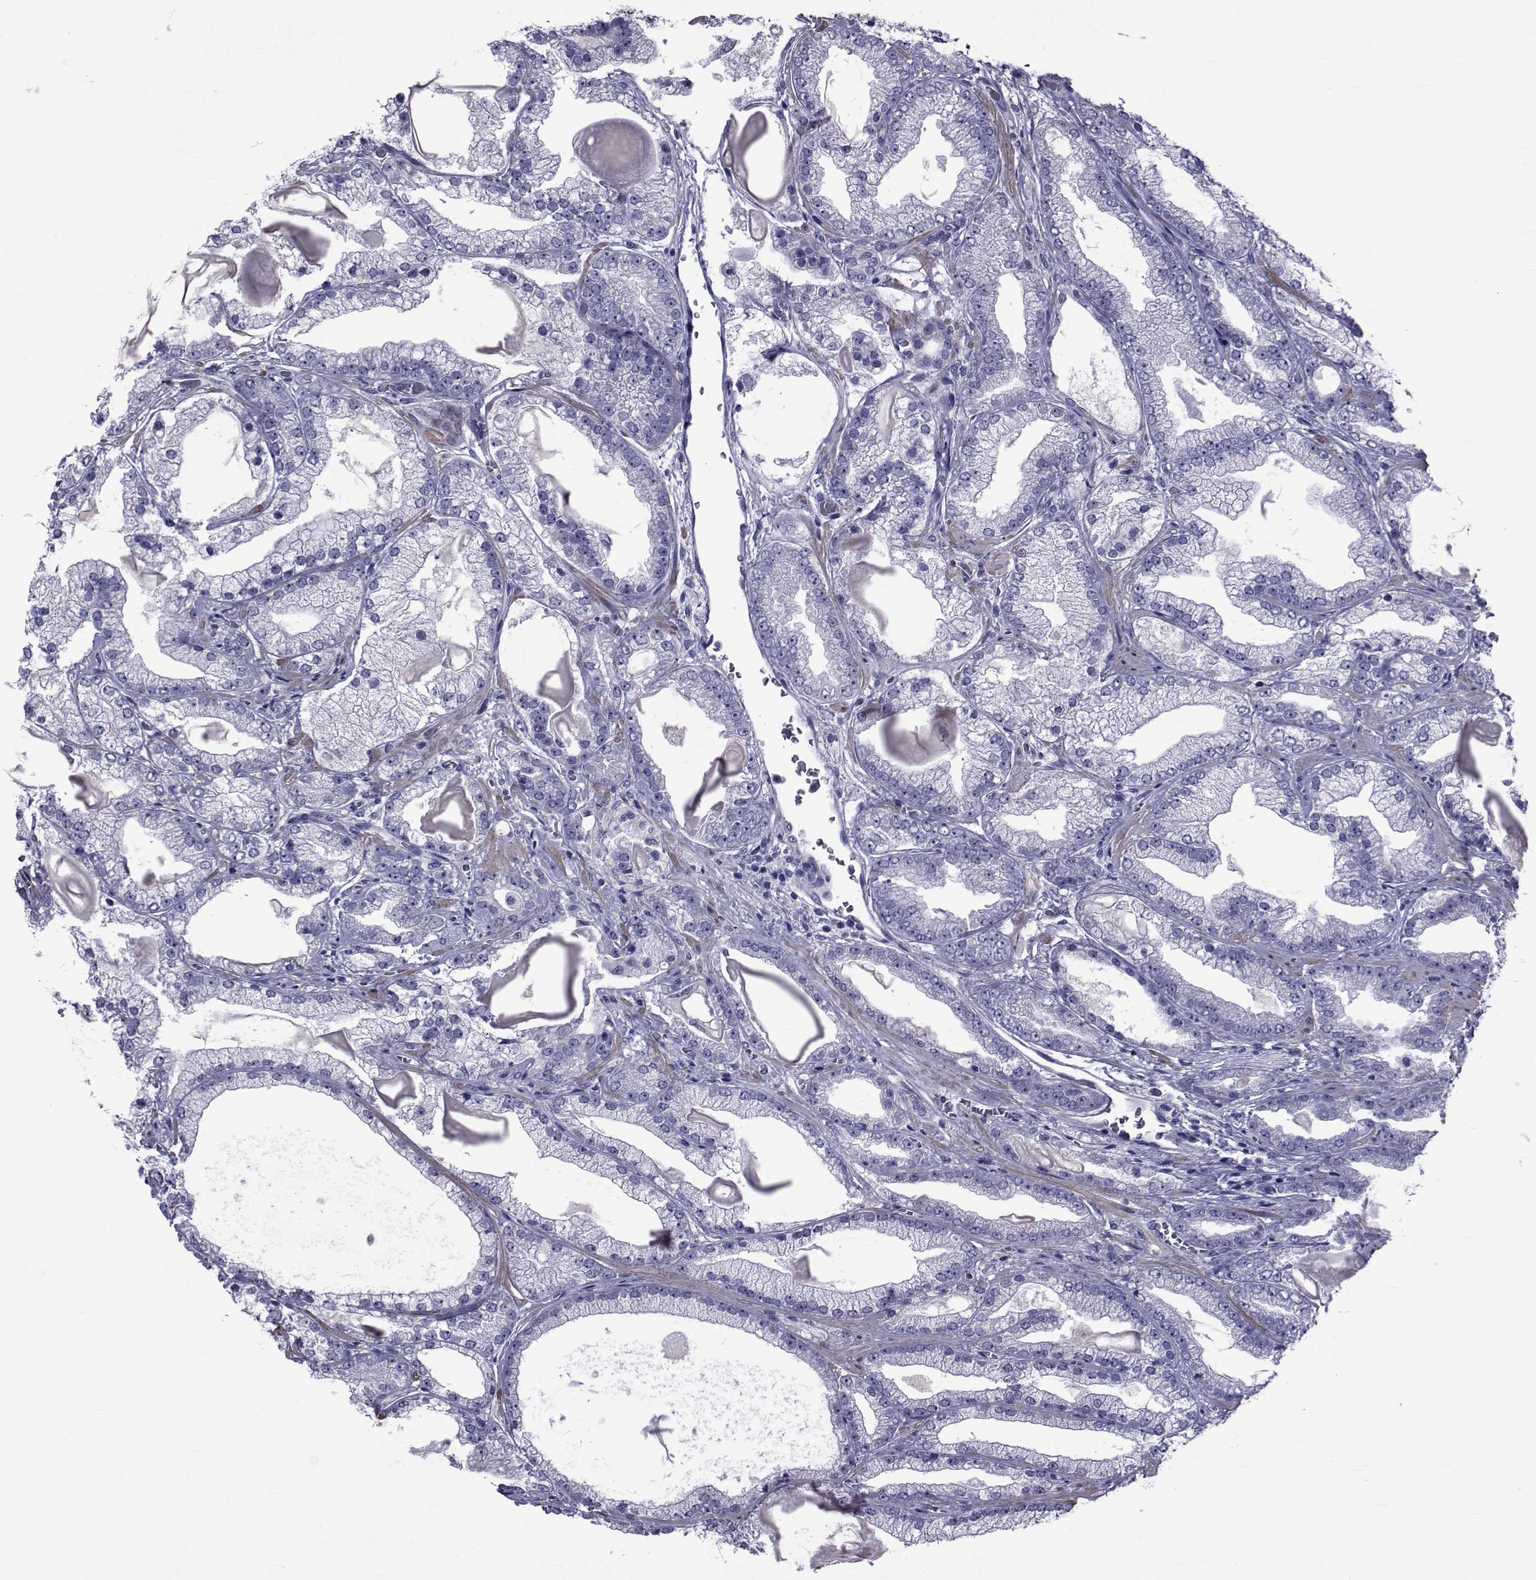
{"staining": {"intensity": "negative", "quantity": "none", "location": "none"}, "tissue": "prostate cancer", "cell_type": "Tumor cells", "image_type": "cancer", "snomed": [{"axis": "morphology", "description": "Adenocarcinoma, Low grade"}, {"axis": "topography", "description": "Prostate"}], "caption": "Immunohistochemistry (IHC) micrograph of prostate cancer stained for a protein (brown), which displays no staining in tumor cells. Nuclei are stained in blue.", "gene": "GKAP1", "patient": {"sex": "male", "age": 57}}